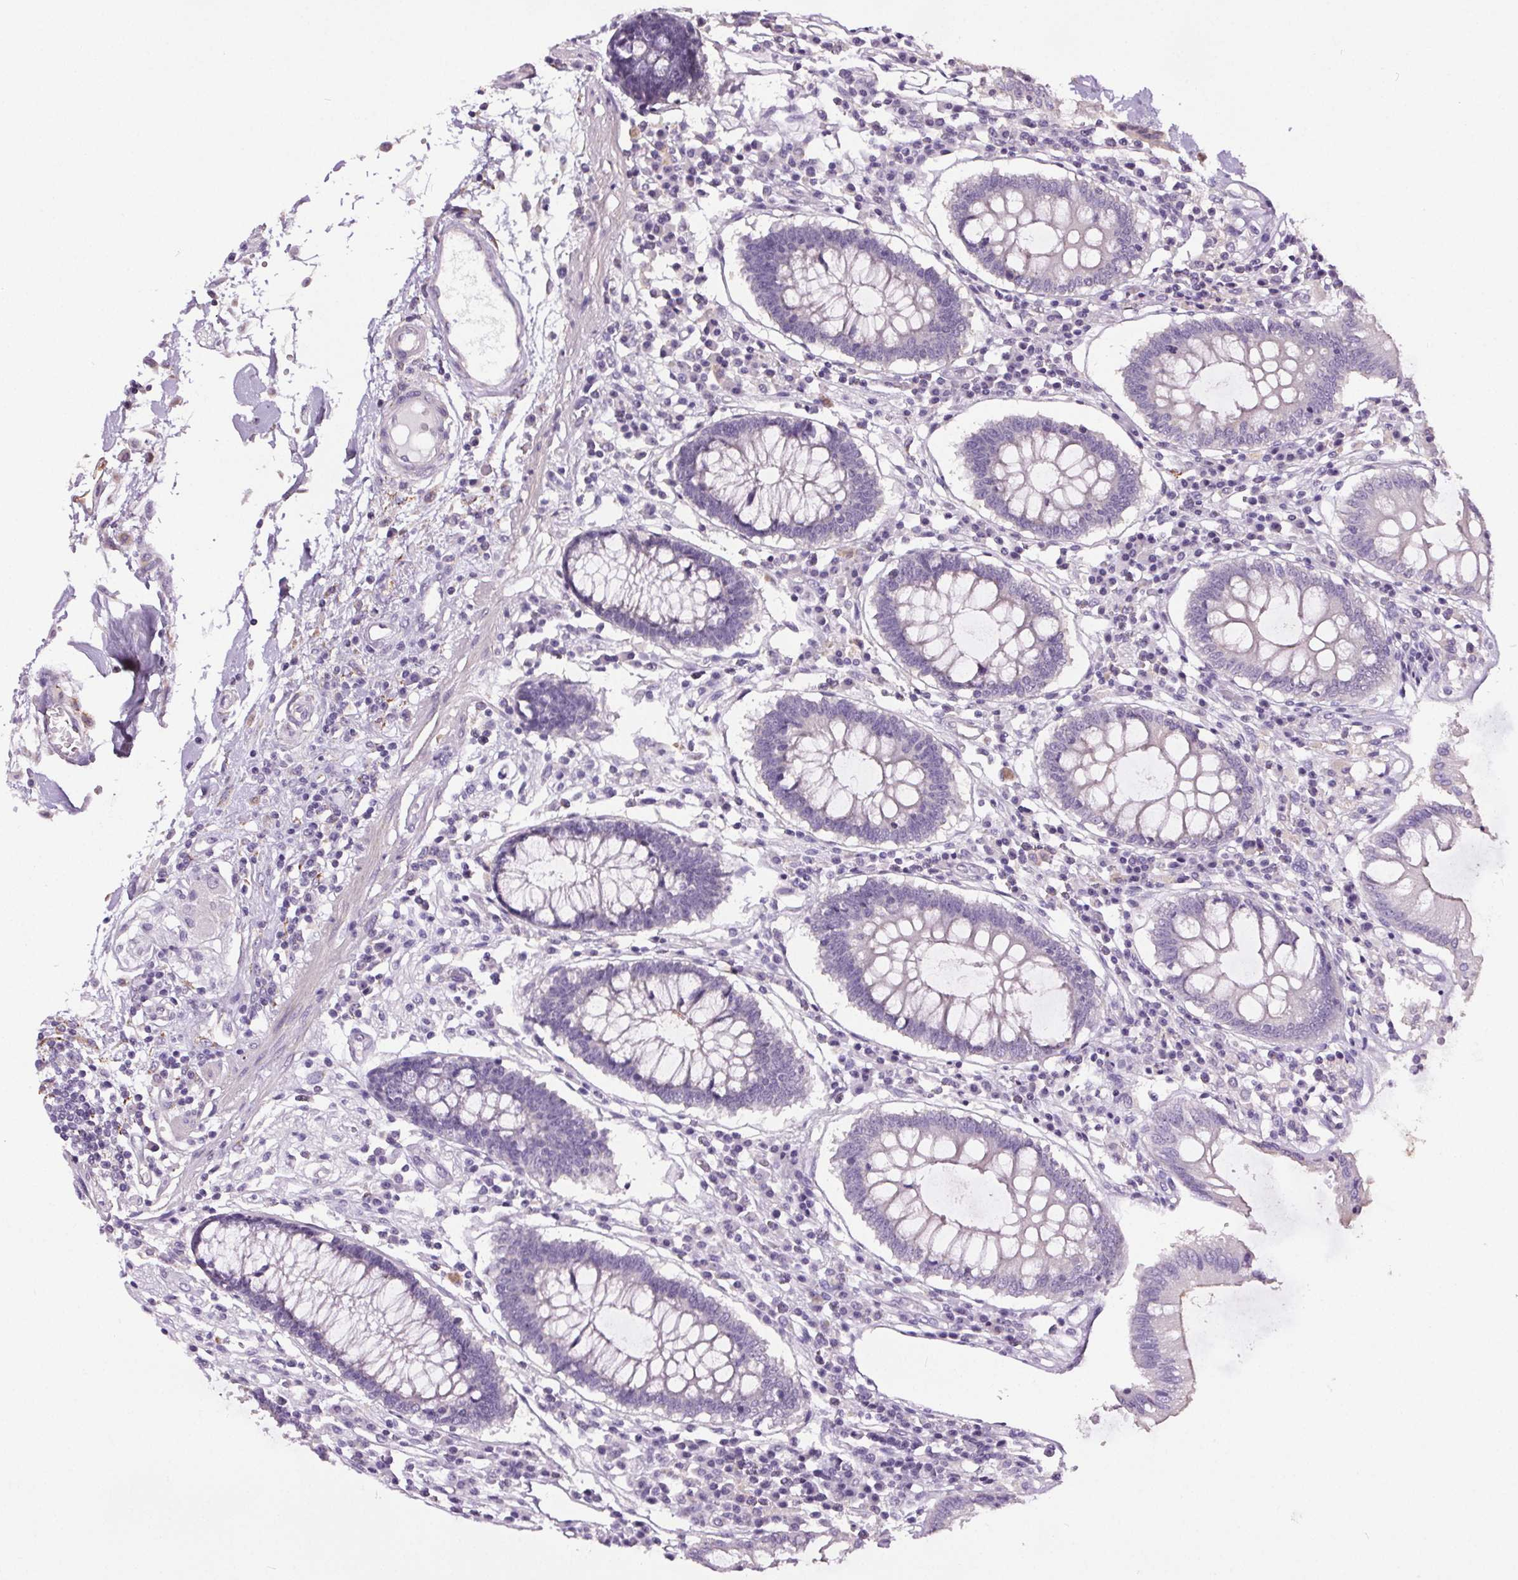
{"staining": {"intensity": "negative", "quantity": "none", "location": "none"}, "tissue": "colon", "cell_type": "Endothelial cells", "image_type": "normal", "snomed": [{"axis": "morphology", "description": "Normal tissue, NOS"}, {"axis": "morphology", "description": "Adenocarcinoma, NOS"}, {"axis": "topography", "description": "Colon"}], "caption": "Immunohistochemistry (IHC) histopathology image of benign colon: human colon stained with DAB (3,3'-diaminobenzidine) demonstrates no significant protein staining in endothelial cells. The staining was performed using DAB to visualize the protein expression in brown, while the nuclei were stained in blue with hematoxylin (Magnification: 20x).", "gene": "GPIHBP1", "patient": {"sex": "male", "age": 83}}